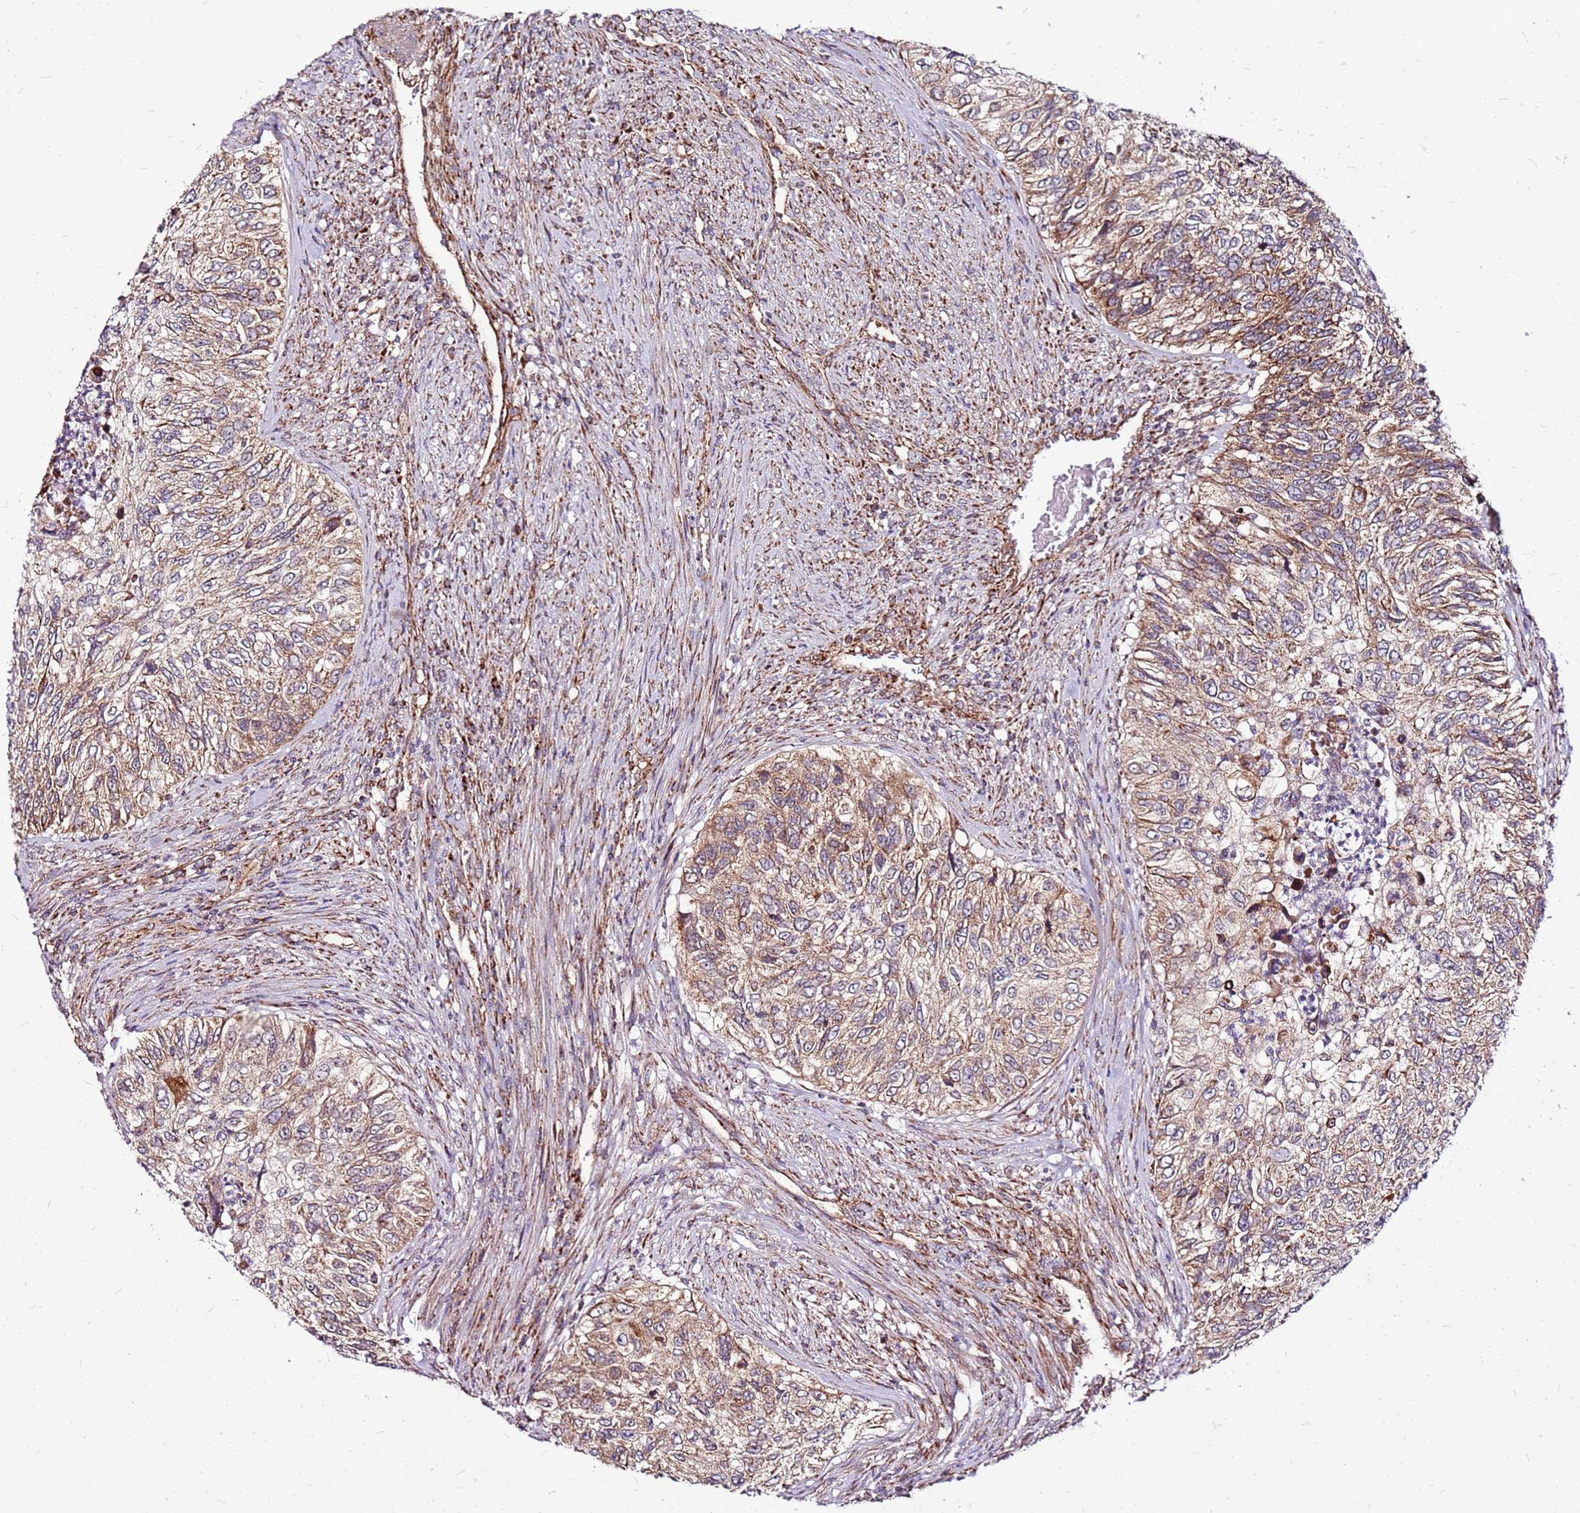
{"staining": {"intensity": "moderate", "quantity": ">75%", "location": "cytoplasmic/membranous"}, "tissue": "urothelial cancer", "cell_type": "Tumor cells", "image_type": "cancer", "snomed": [{"axis": "morphology", "description": "Urothelial carcinoma, High grade"}, {"axis": "topography", "description": "Urinary bladder"}], "caption": "Approximately >75% of tumor cells in urothelial cancer demonstrate moderate cytoplasmic/membranous protein positivity as visualized by brown immunohistochemical staining.", "gene": "OR51T1", "patient": {"sex": "female", "age": 60}}